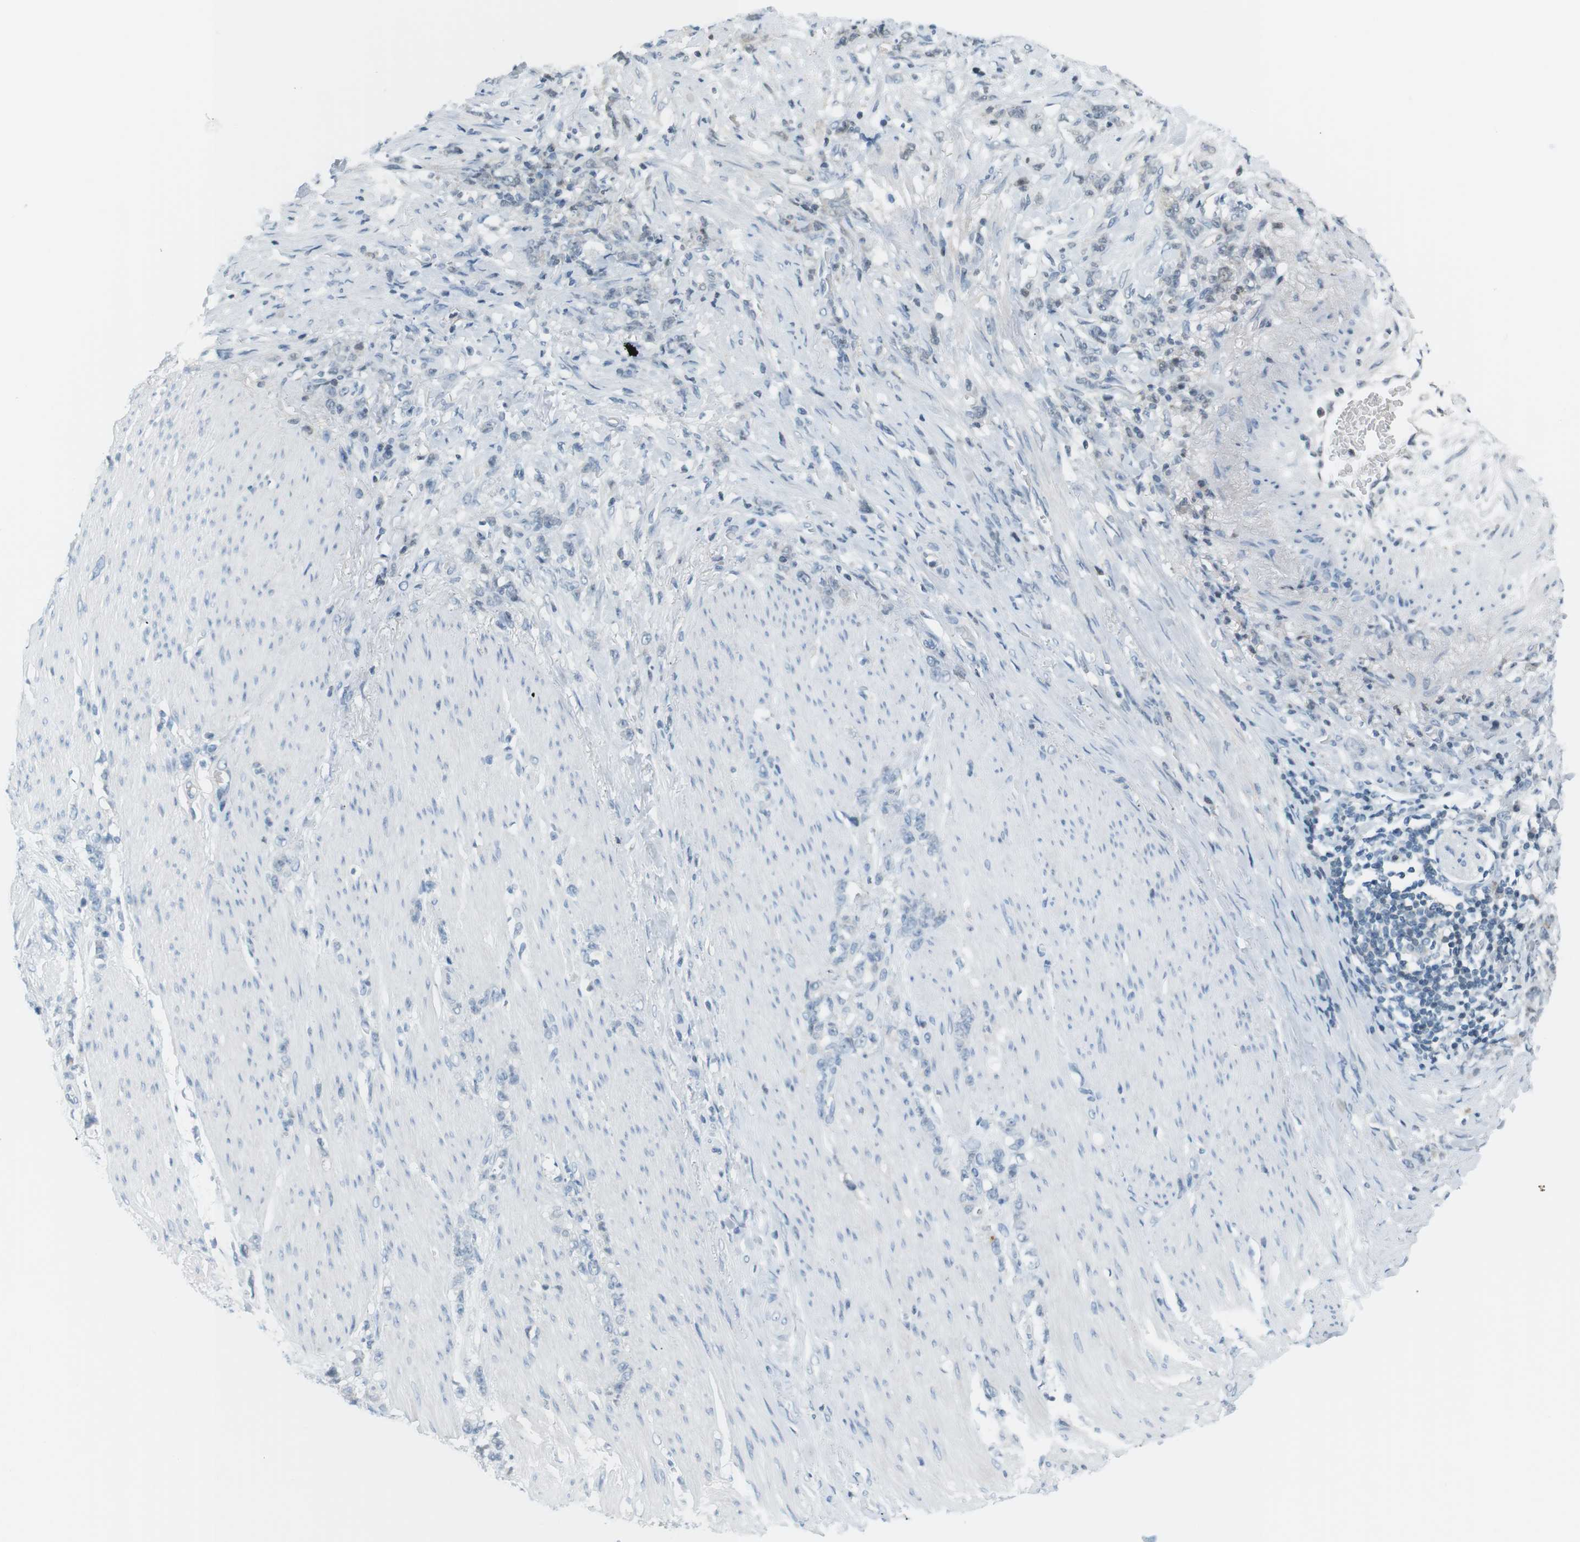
{"staining": {"intensity": "negative", "quantity": "none", "location": "none"}, "tissue": "stomach cancer", "cell_type": "Tumor cells", "image_type": "cancer", "snomed": [{"axis": "morphology", "description": "Adenocarcinoma, NOS"}, {"axis": "topography", "description": "Stomach, lower"}], "caption": "DAB immunohistochemical staining of adenocarcinoma (stomach) exhibits no significant staining in tumor cells.", "gene": "AZGP1", "patient": {"sex": "male", "age": 88}}